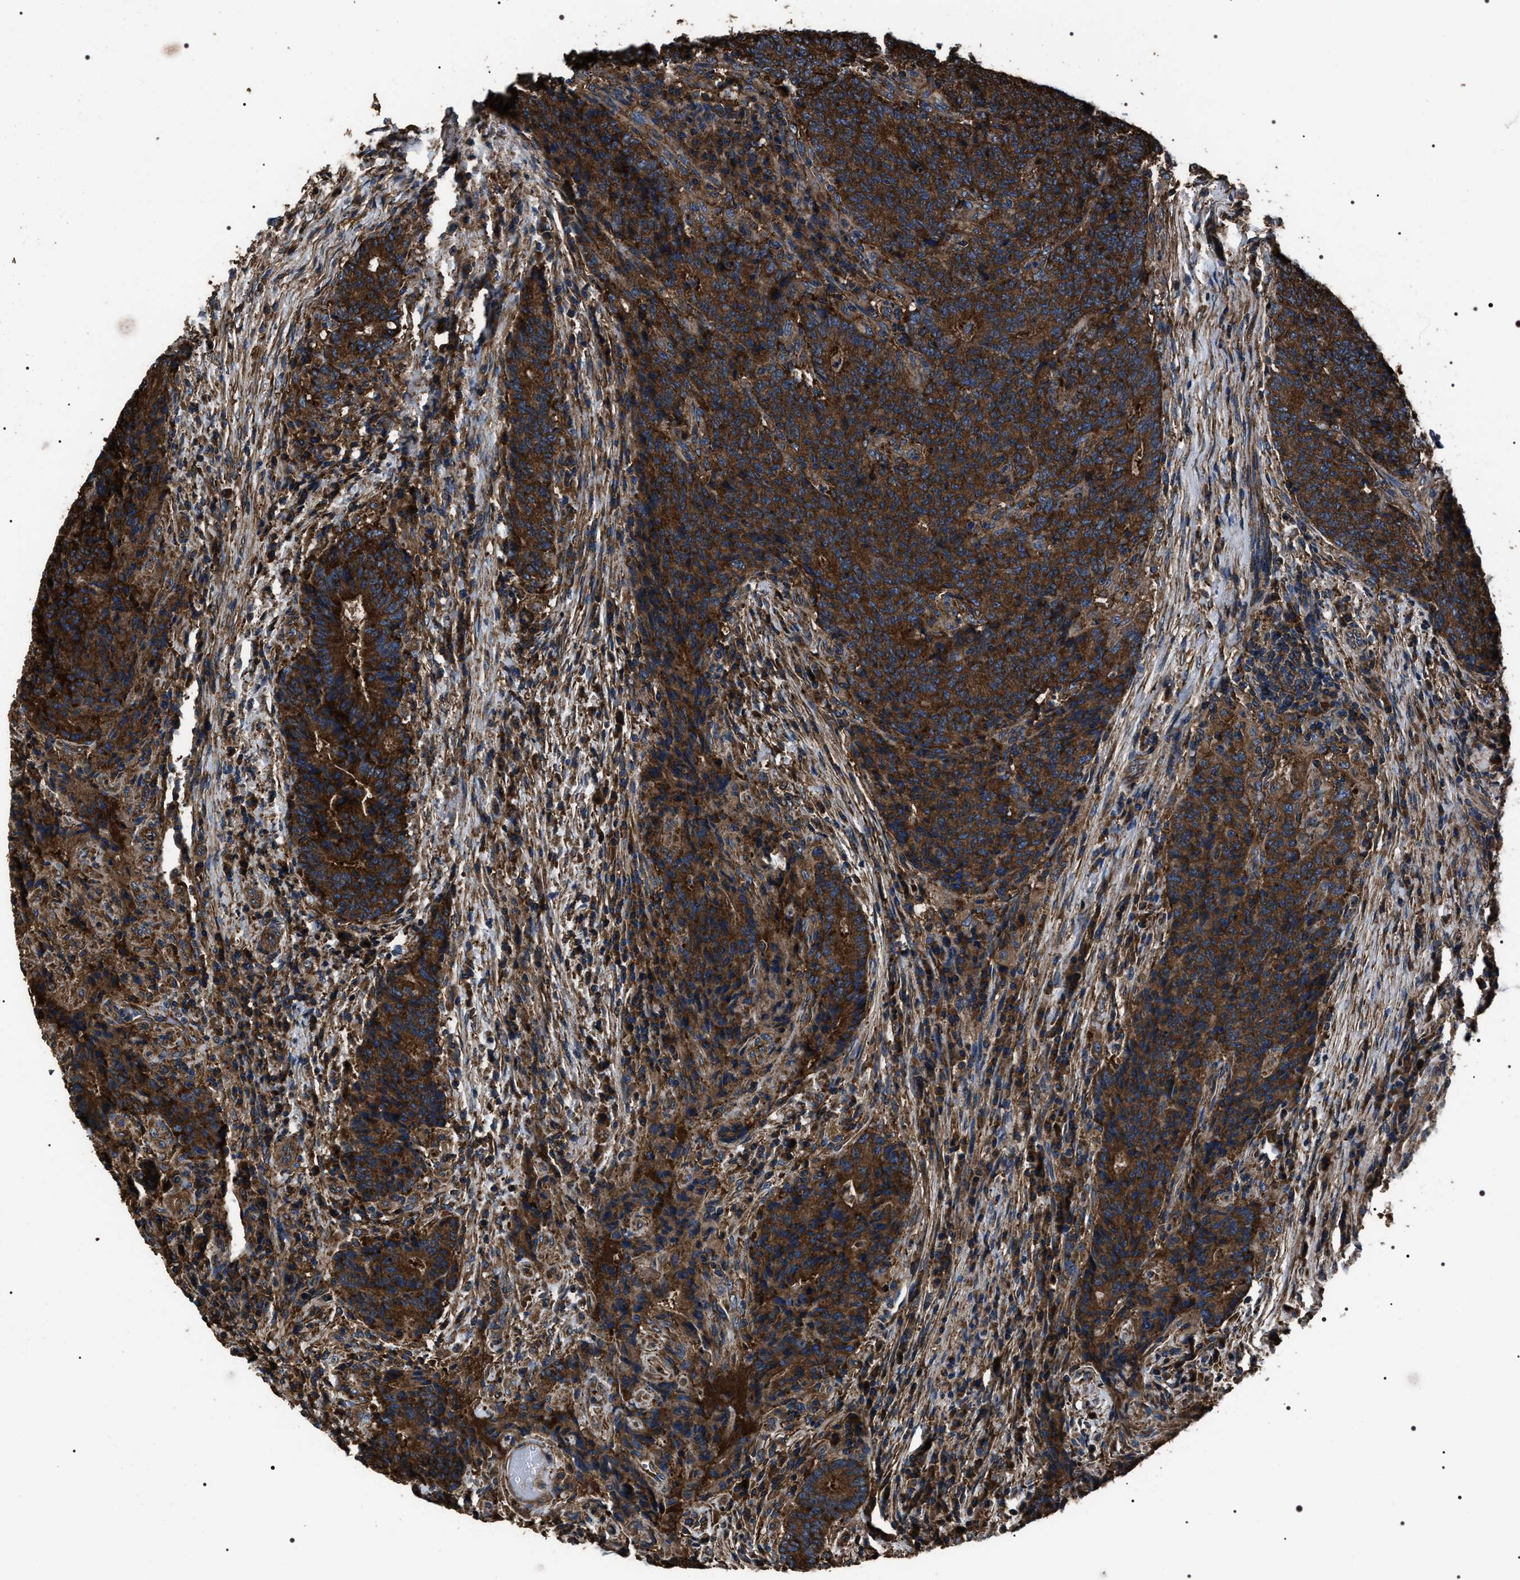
{"staining": {"intensity": "strong", "quantity": ">75%", "location": "cytoplasmic/membranous"}, "tissue": "colorectal cancer", "cell_type": "Tumor cells", "image_type": "cancer", "snomed": [{"axis": "morphology", "description": "Normal tissue, NOS"}, {"axis": "morphology", "description": "Adenocarcinoma, NOS"}, {"axis": "topography", "description": "Colon"}], "caption": "High-power microscopy captured an immunohistochemistry photomicrograph of colorectal cancer (adenocarcinoma), revealing strong cytoplasmic/membranous staining in about >75% of tumor cells.", "gene": "HSCB", "patient": {"sex": "female", "age": 75}}